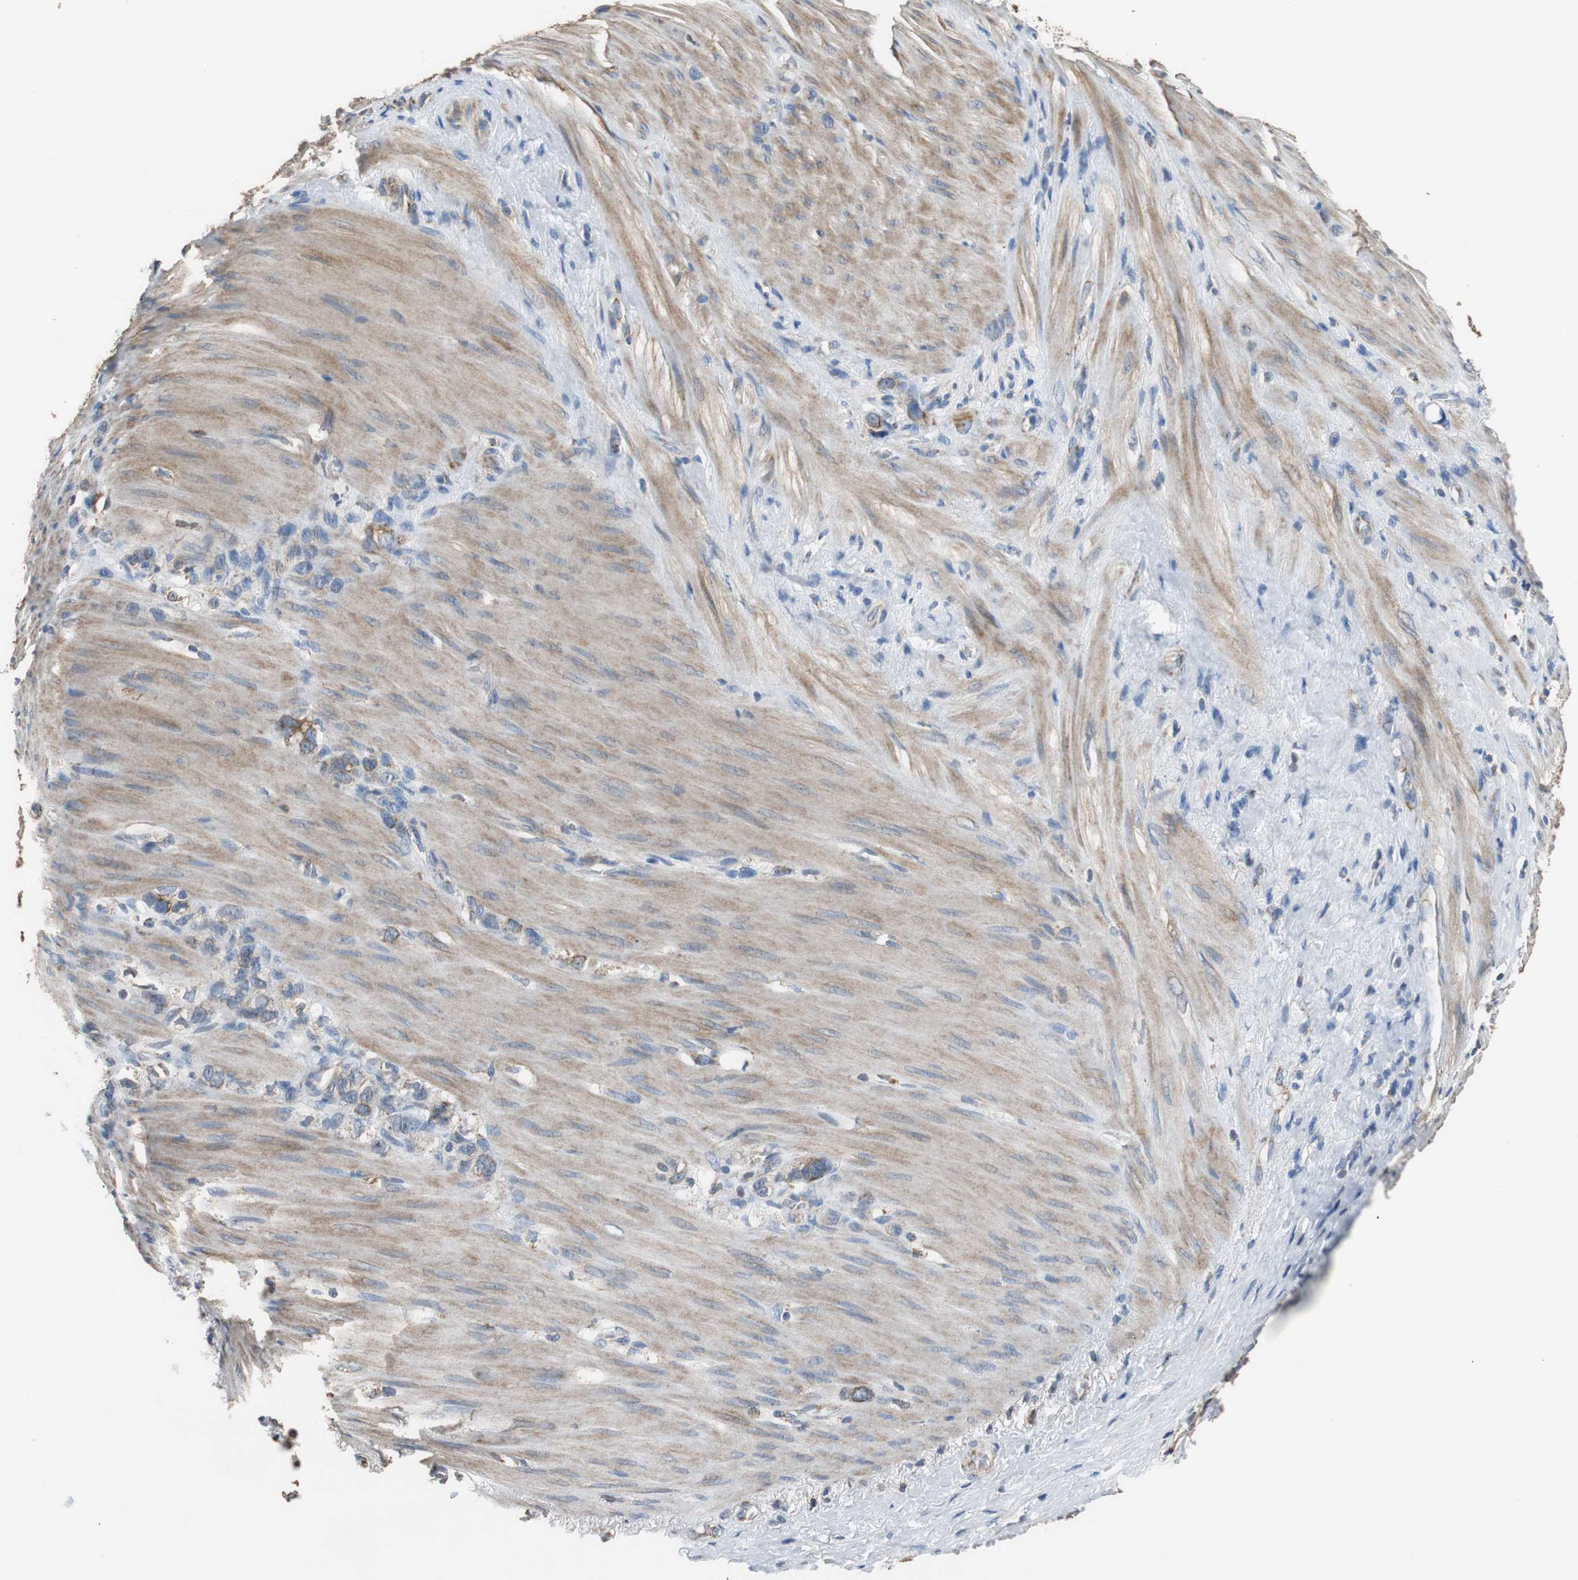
{"staining": {"intensity": "moderate", "quantity": "25%-75%", "location": "cytoplasmic/membranous"}, "tissue": "stomach cancer", "cell_type": "Tumor cells", "image_type": "cancer", "snomed": [{"axis": "morphology", "description": "Normal tissue, NOS"}, {"axis": "morphology", "description": "Adenocarcinoma, NOS"}, {"axis": "morphology", "description": "Adenocarcinoma, High grade"}, {"axis": "topography", "description": "Stomach, upper"}, {"axis": "topography", "description": "Stomach"}], "caption": "Stomach cancer (adenocarcinoma) stained with IHC displays moderate cytoplasmic/membranous expression in approximately 25%-75% of tumor cells.", "gene": "HMGCL", "patient": {"sex": "female", "age": 65}}